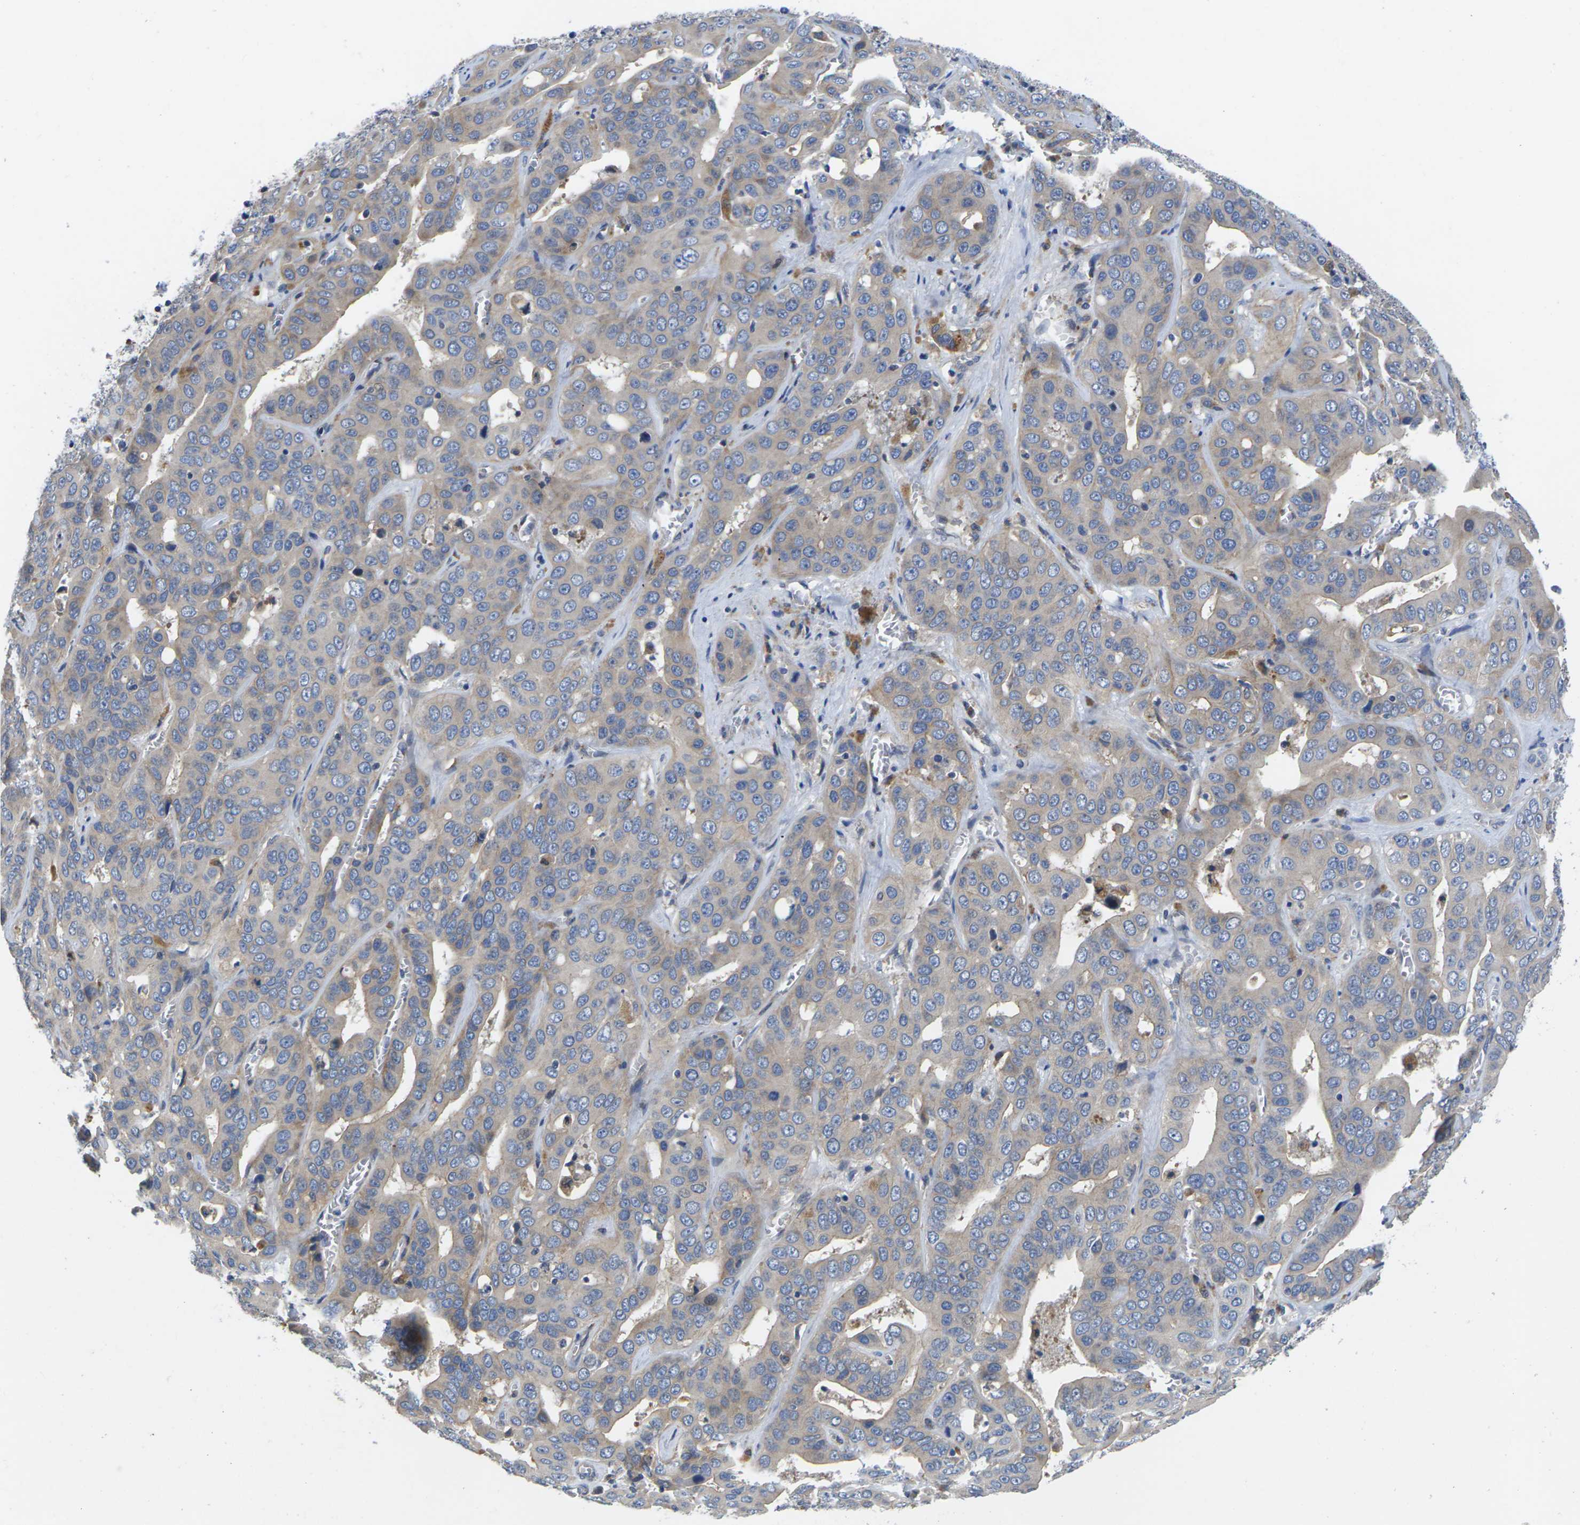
{"staining": {"intensity": "weak", "quantity": ">75%", "location": "cytoplasmic/membranous"}, "tissue": "liver cancer", "cell_type": "Tumor cells", "image_type": "cancer", "snomed": [{"axis": "morphology", "description": "Cholangiocarcinoma"}, {"axis": "topography", "description": "Liver"}], "caption": "Tumor cells show low levels of weak cytoplasmic/membranous expression in about >75% of cells in human liver cancer (cholangiocarcinoma).", "gene": "SCNN1A", "patient": {"sex": "female", "age": 52}}